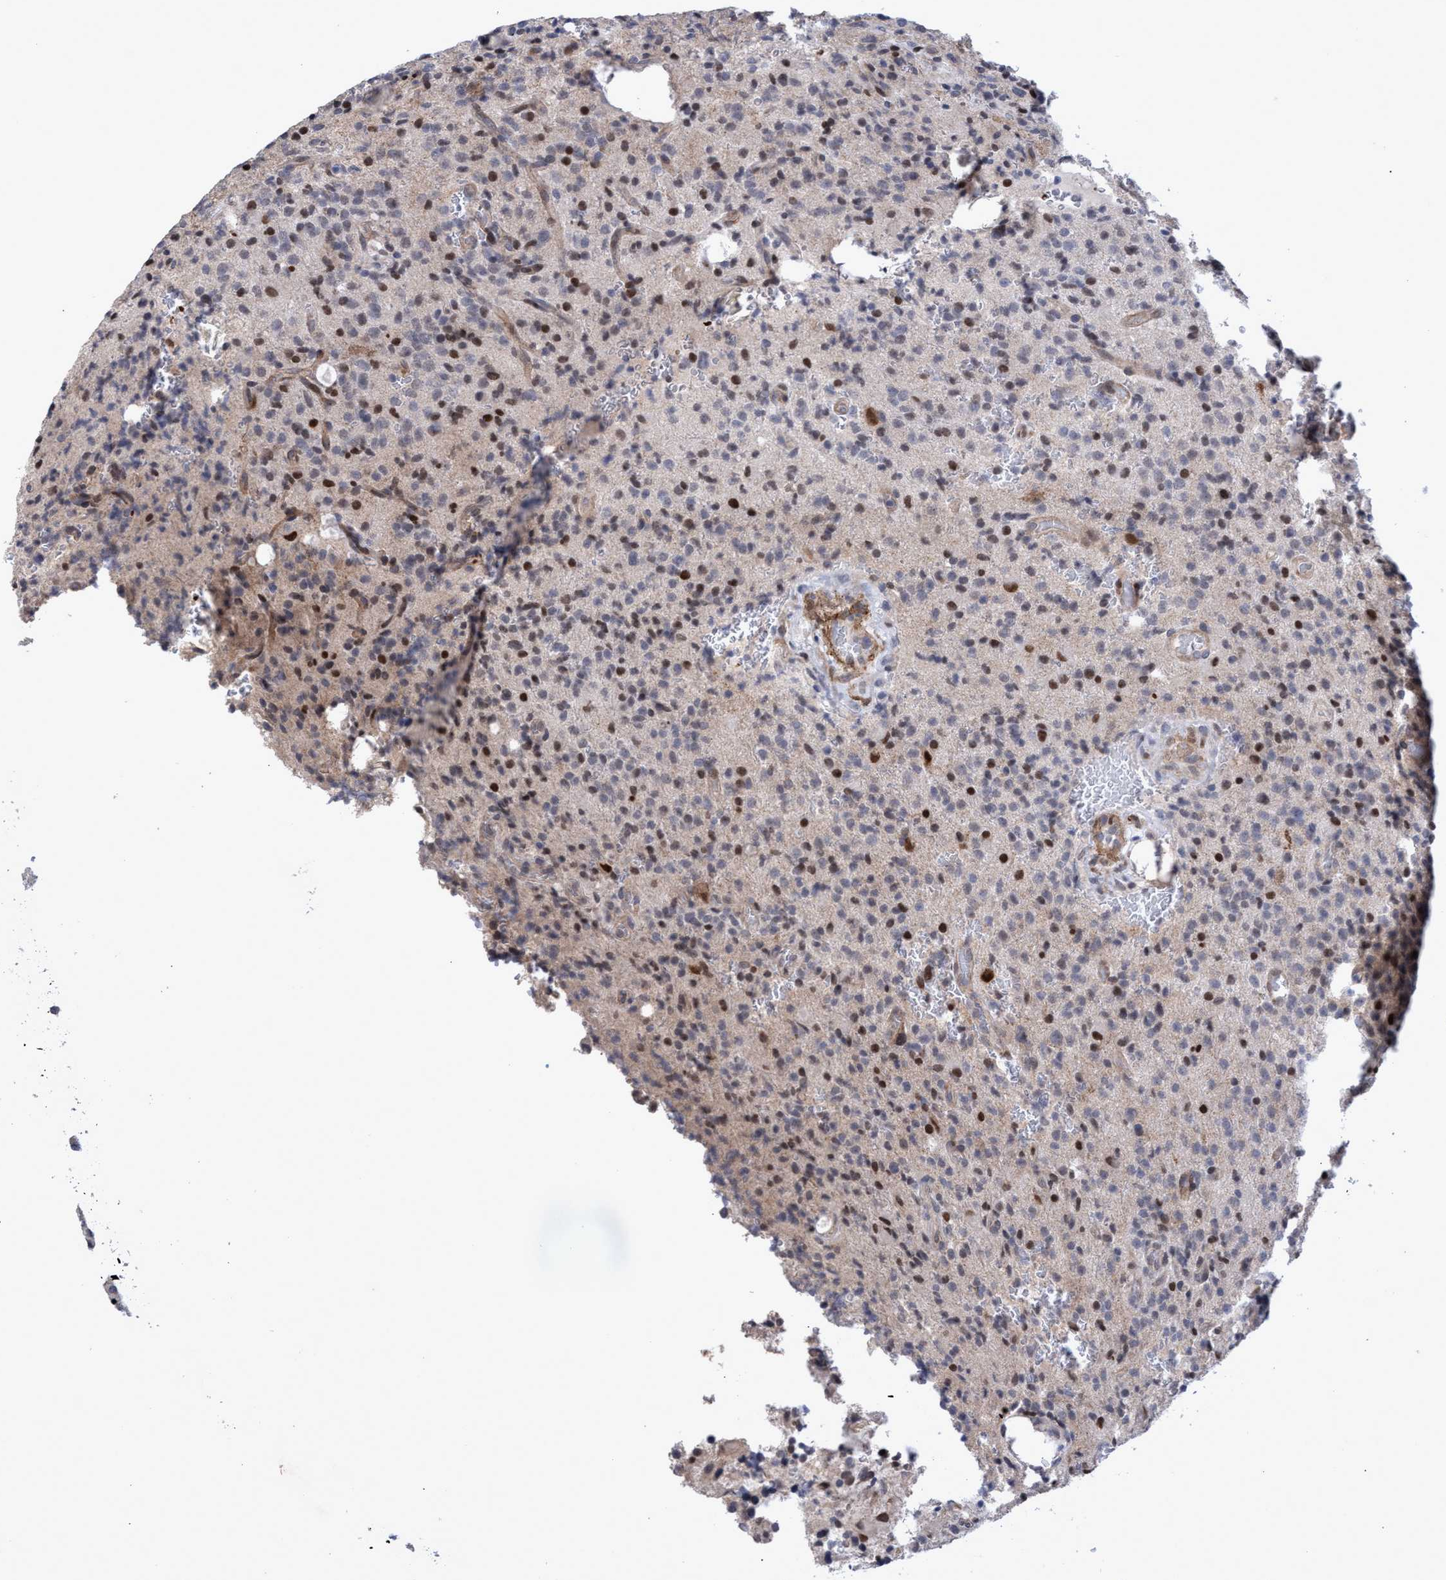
{"staining": {"intensity": "moderate", "quantity": "<25%", "location": "nuclear"}, "tissue": "glioma", "cell_type": "Tumor cells", "image_type": "cancer", "snomed": [{"axis": "morphology", "description": "Glioma, malignant, High grade"}, {"axis": "topography", "description": "Brain"}], "caption": "An image of glioma stained for a protein demonstrates moderate nuclear brown staining in tumor cells.", "gene": "ZNF750", "patient": {"sex": "male", "age": 34}}